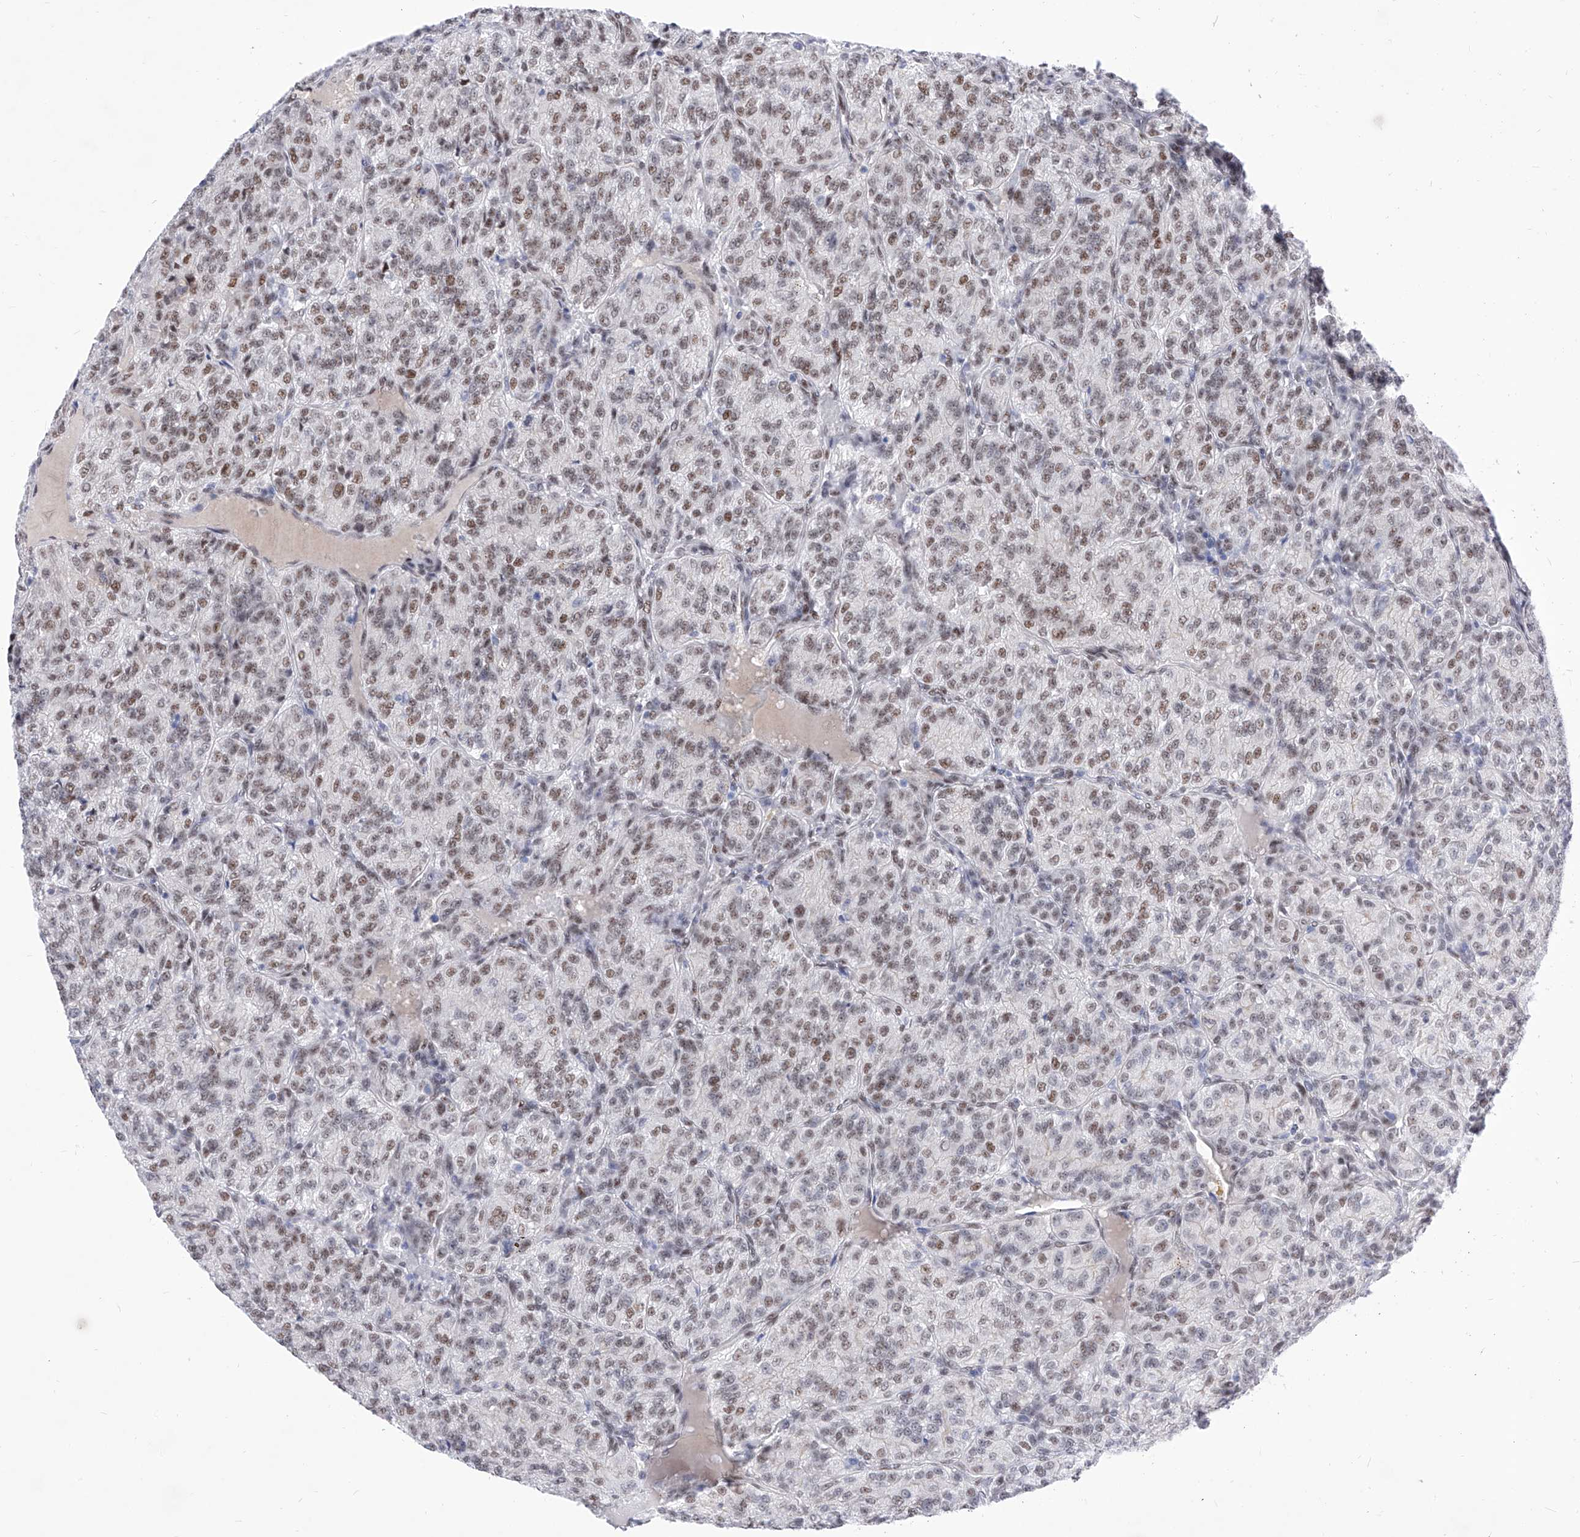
{"staining": {"intensity": "moderate", "quantity": ">75%", "location": "nuclear"}, "tissue": "renal cancer", "cell_type": "Tumor cells", "image_type": "cancer", "snomed": [{"axis": "morphology", "description": "Adenocarcinoma, NOS"}, {"axis": "topography", "description": "Kidney"}], "caption": "This photomicrograph demonstrates renal cancer (adenocarcinoma) stained with IHC to label a protein in brown. The nuclear of tumor cells show moderate positivity for the protein. Nuclei are counter-stained blue.", "gene": "ATN1", "patient": {"sex": "female", "age": 63}}